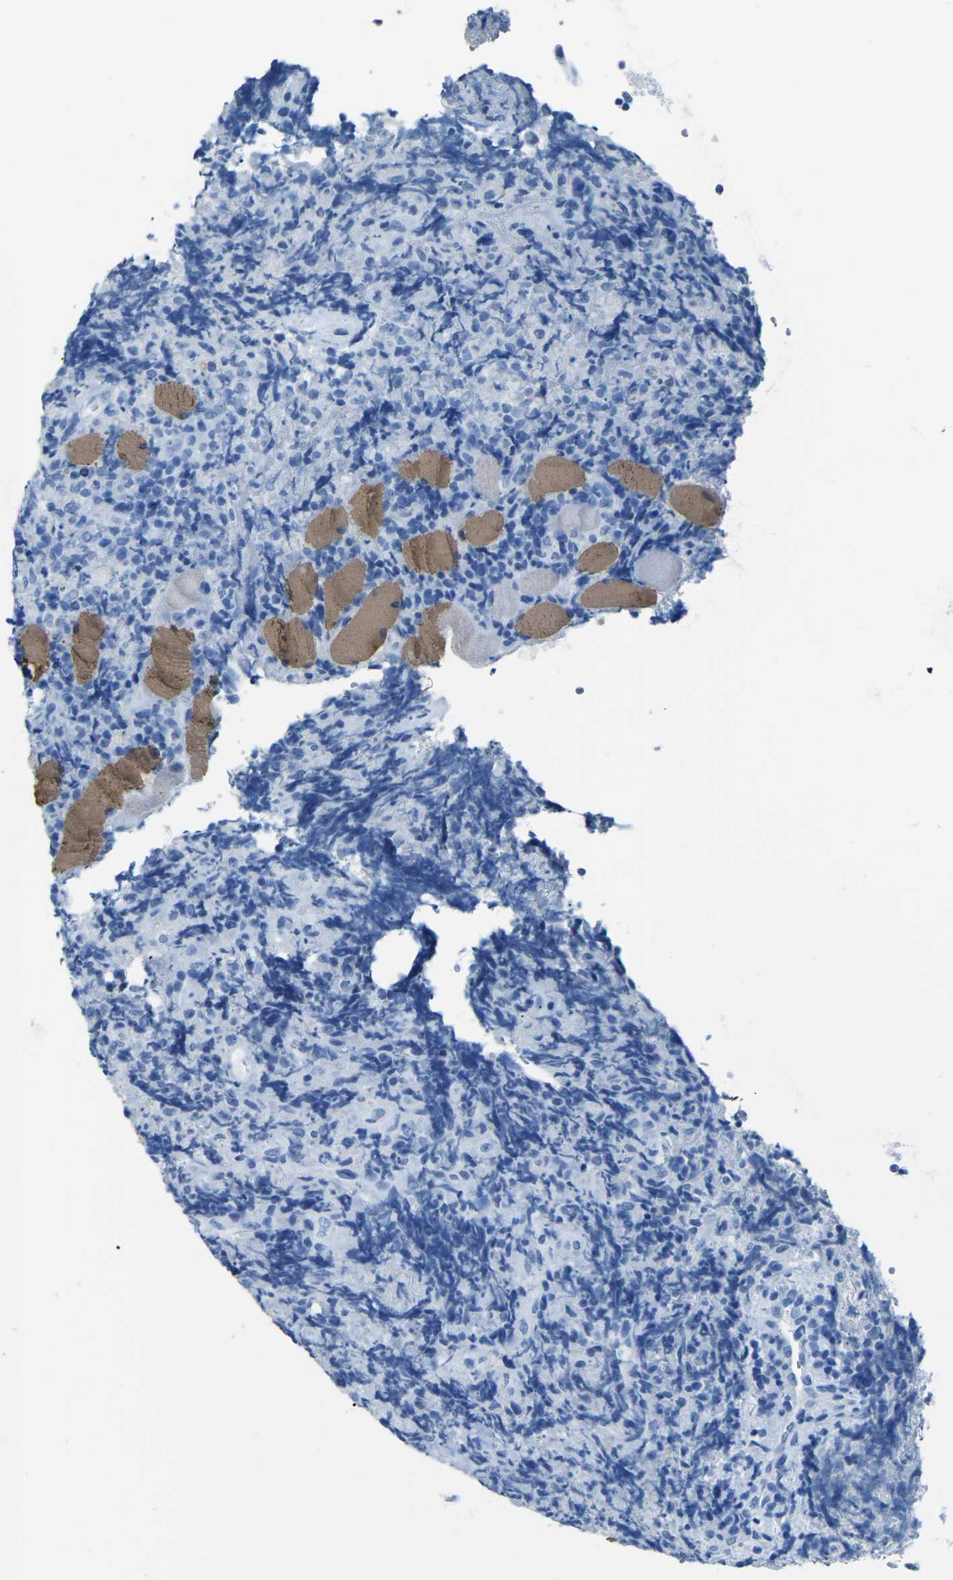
{"staining": {"intensity": "negative", "quantity": "none", "location": "none"}, "tissue": "lymphoma", "cell_type": "Tumor cells", "image_type": "cancer", "snomed": [{"axis": "morphology", "description": "Malignant lymphoma, non-Hodgkin's type, High grade"}, {"axis": "topography", "description": "Tonsil"}], "caption": "Immunohistochemical staining of human malignant lymphoma, non-Hodgkin's type (high-grade) demonstrates no significant positivity in tumor cells.", "gene": "MYH8", "patient": {"sex": "female", "age": 36}}